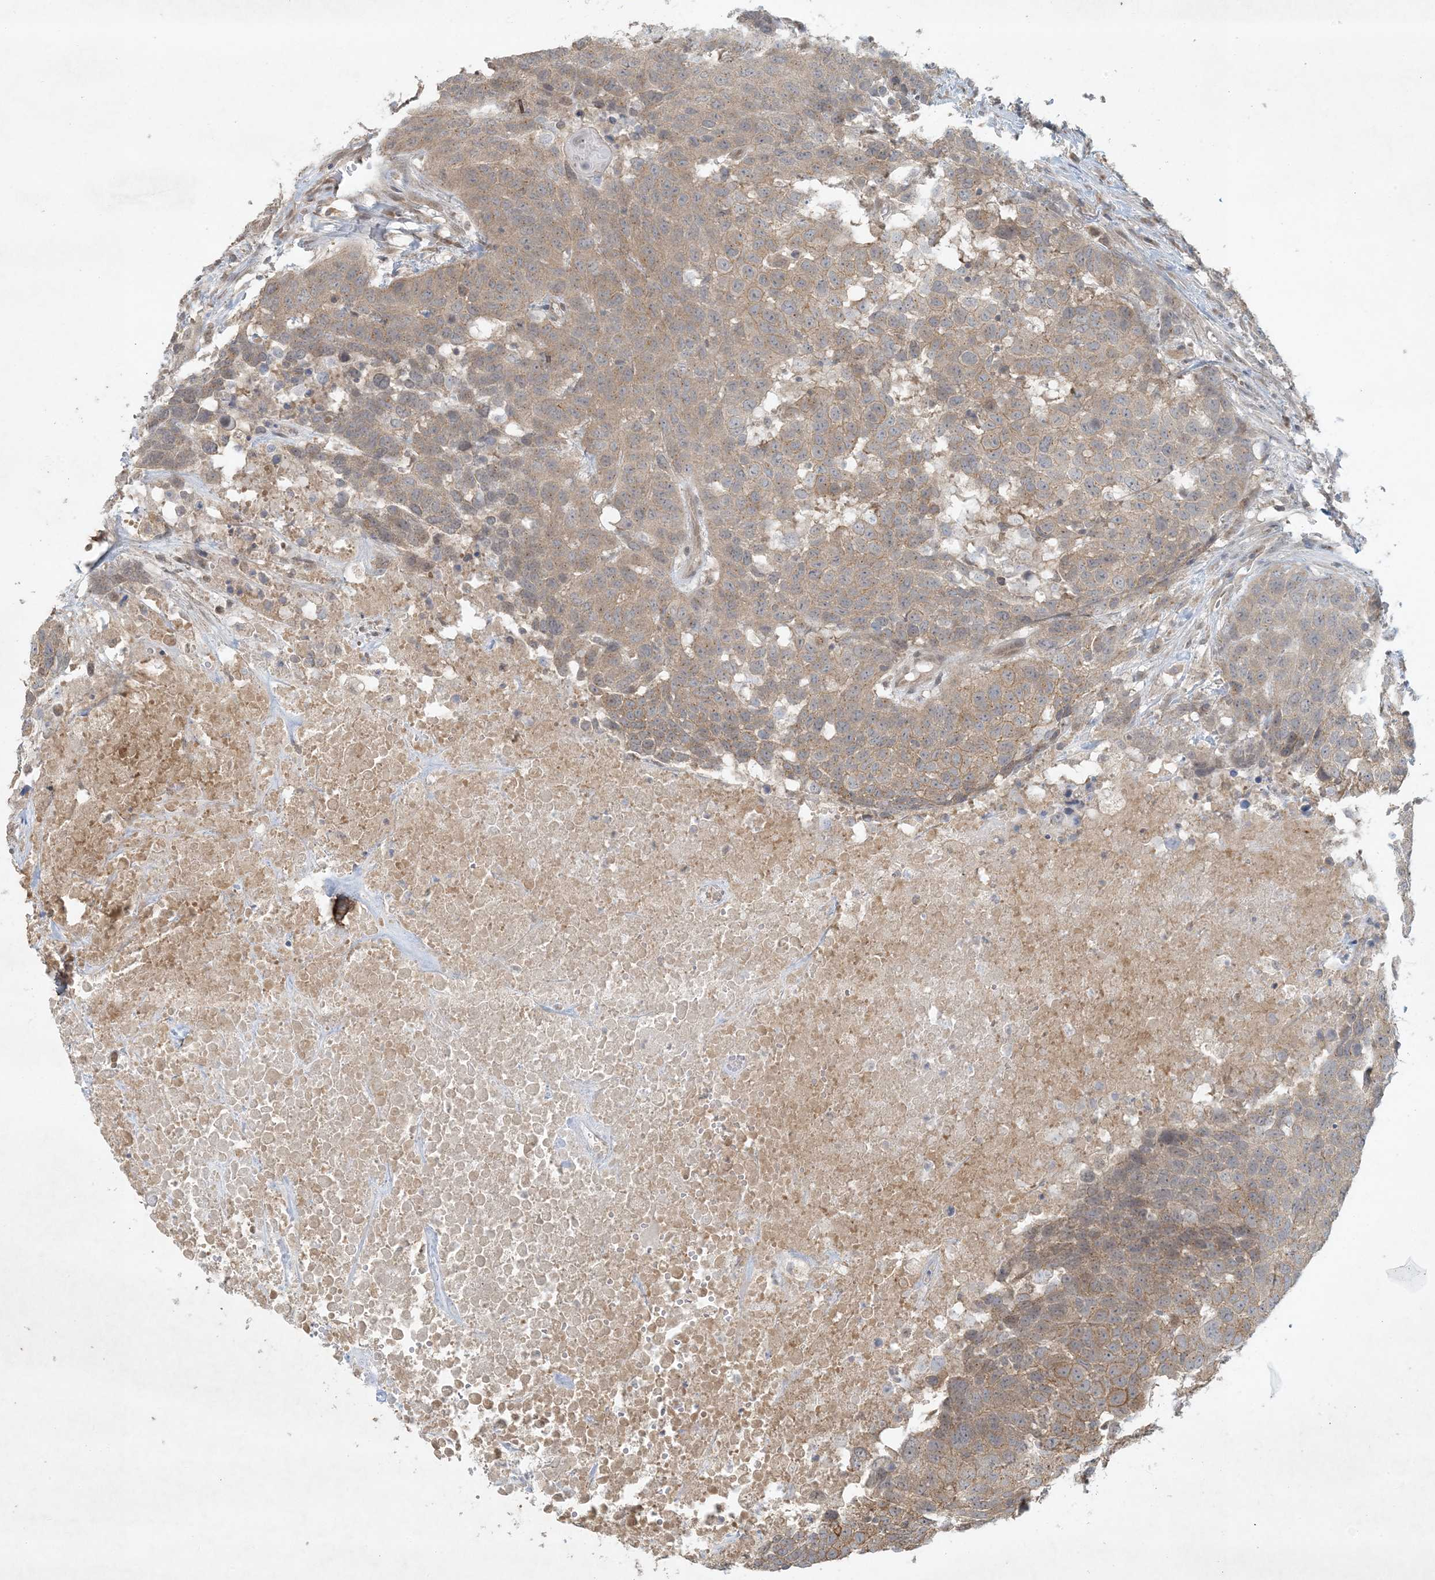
{"staining": {"intensity": "moderate", "quantity": "25%-75%", "location": "cytoplasmic/membranous"}, "tissue": "head and neck cancer", "cell_type": "Tumor cells", "image_type": "cancer", "snomed": [{"axis": "morphology", "description": "Squamous cell carcinoma, NOS"}, {"axis": "topography", "description": "Head-Neck"}], "caption": "A medium amount of moderate cytoplasmic/membranous positivity is seen in approximately 25%-75% of tumor cells in squamous cell carcinoma (head and neck) tissue. Ihc stains the protein of interest in brown and the nuclei are stained blue.", "gene": "BCORL1", "patient": {"sex": "male", "age": 66}}